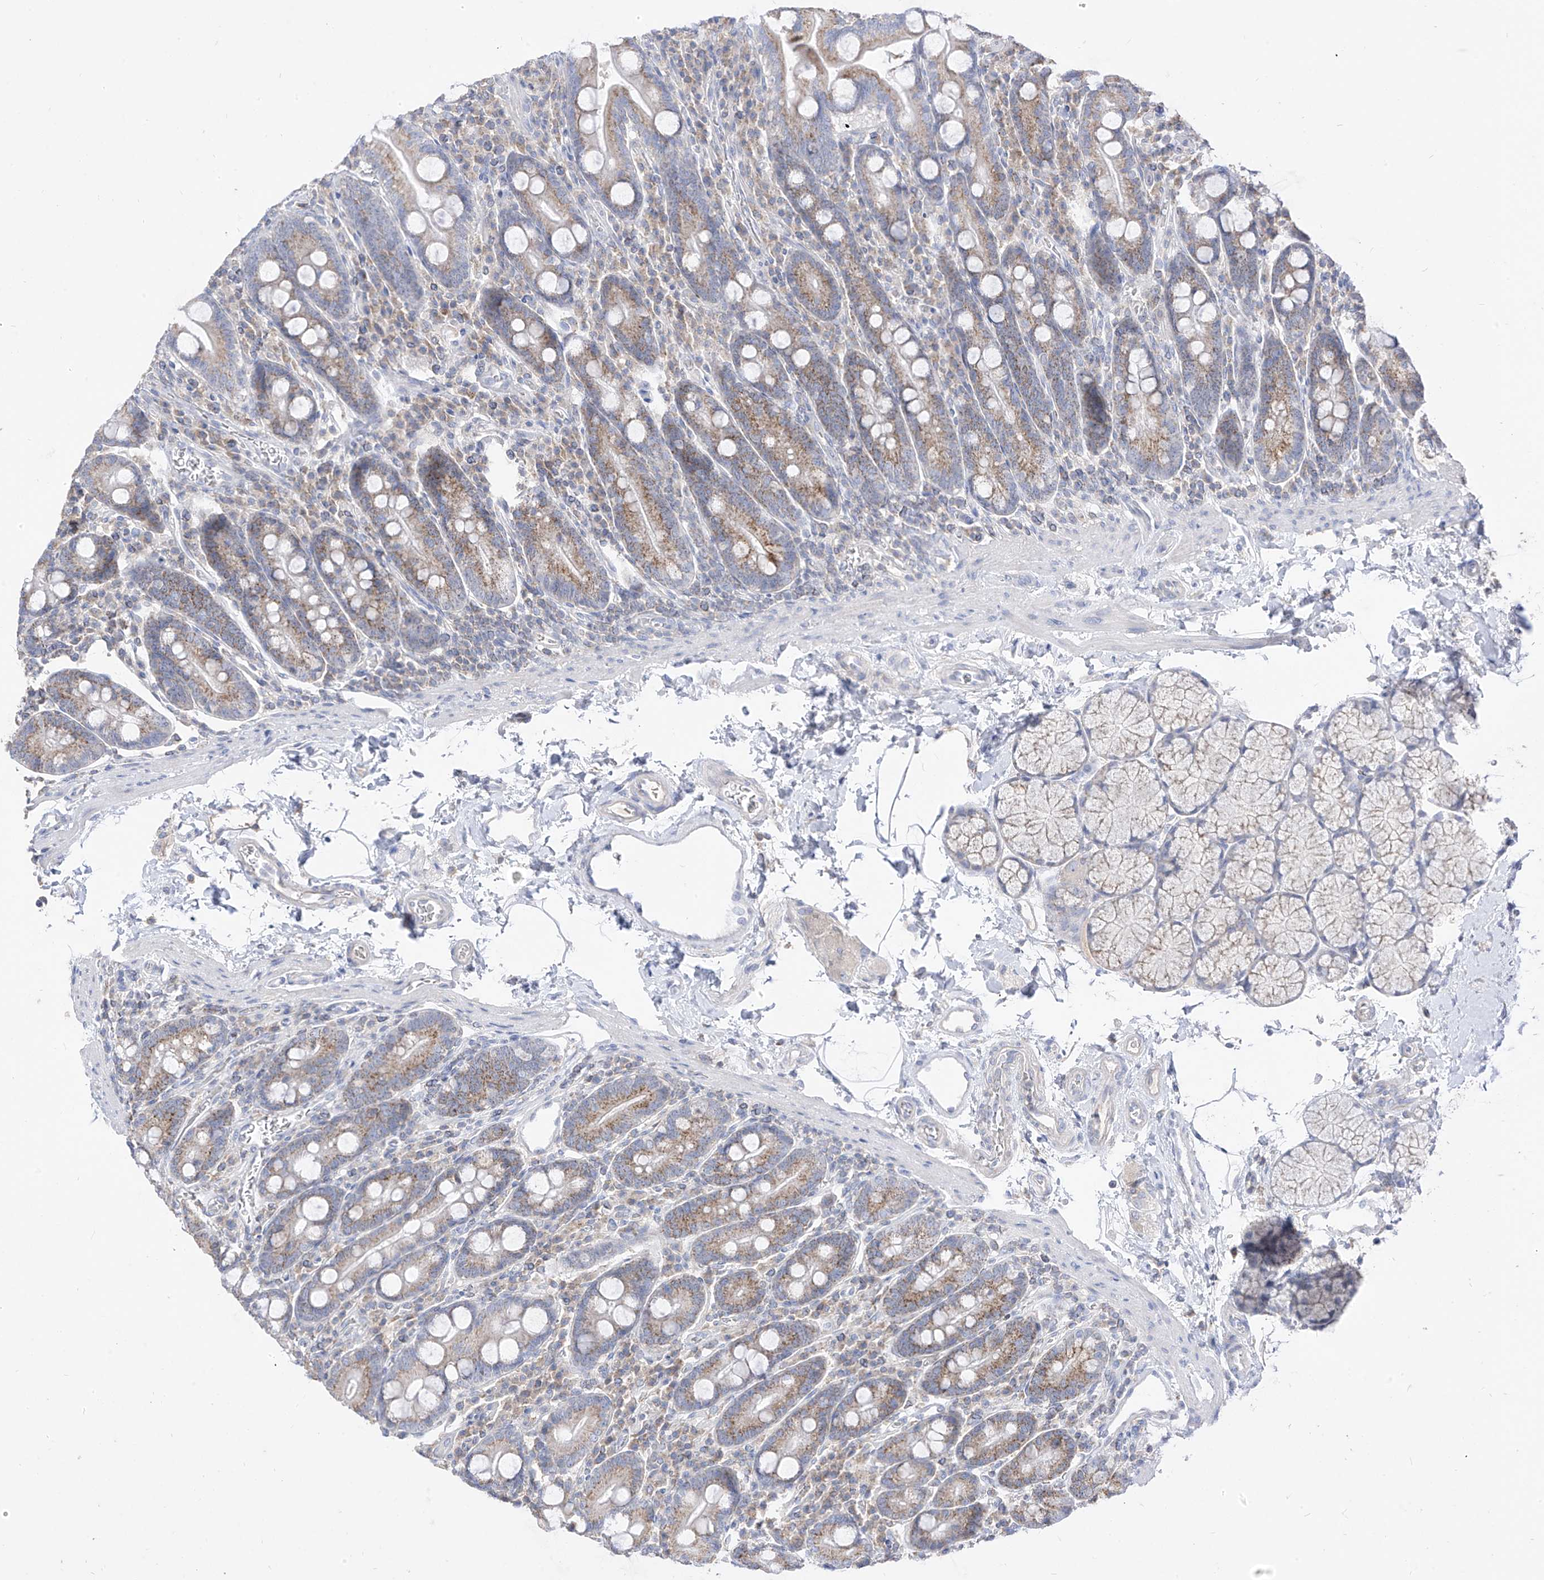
{"staining": {"intensity": "moderate", "quantity": ">75%", "location": "cytoplasmic/membranous"}, "tissue": "duodenum", "cell_type": "Glandular cells", "image_type": "normal", "snomed": [{"axis": "morphology", "description": "Normal tissue, NOS"}, {"axis": "topography", "description": "Duodenum"}], "caption": "Duodenum stained with DAB (3,3'-diaminobenzidine) immunohistochemistry displays medium levels of moderate cytoplasmic/membranous staining in approximately >75% of glandular cells.", "gene": "RASA2", "patient": {"sex": "male", "age": 35}}